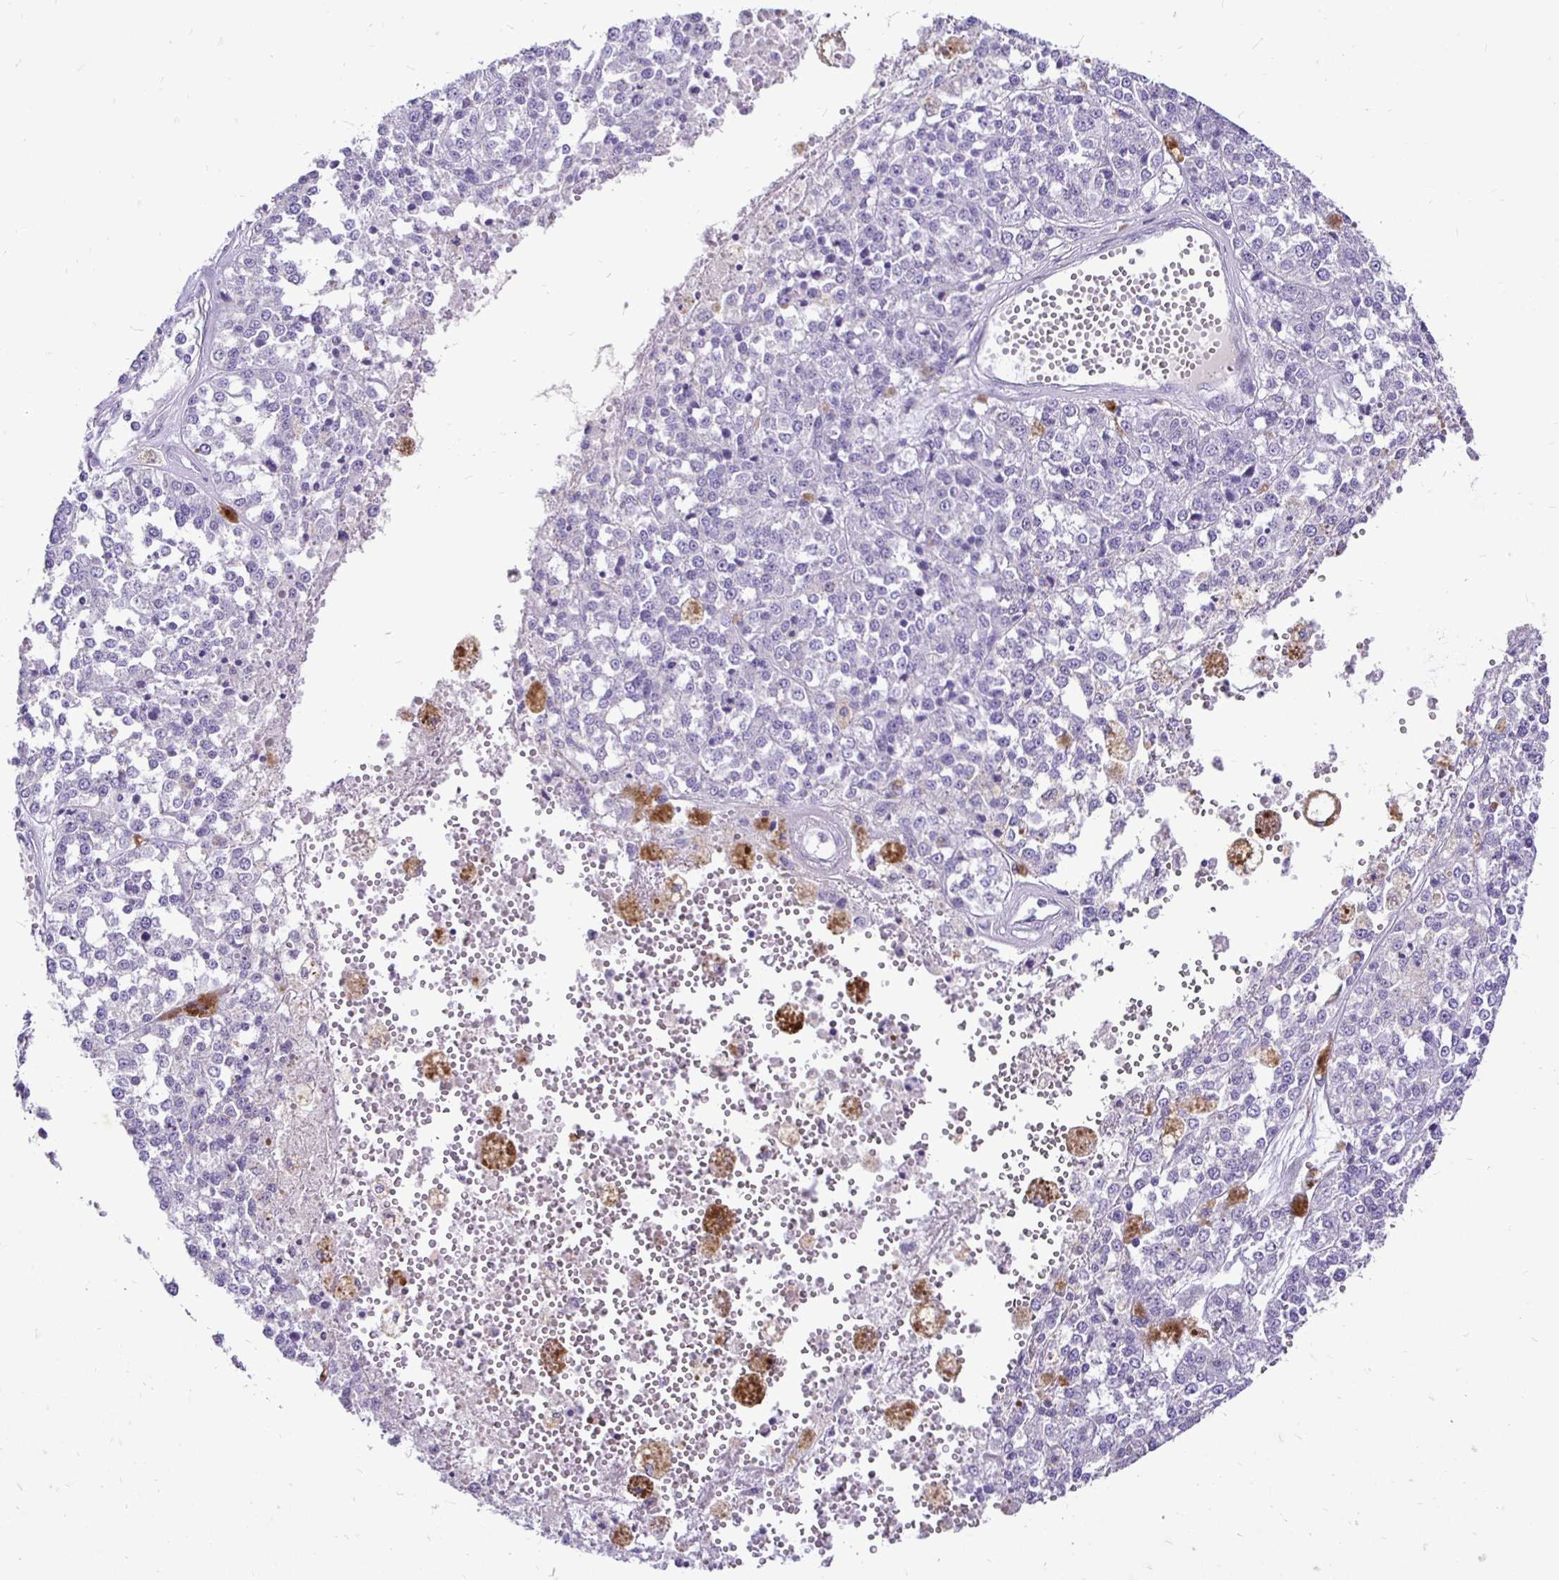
{"staining": {"intensity": "negative", "quantity": "none", "location": "none"}, "tissue": "melanoma", "cell_type": "Tumor cells", "image_type": "cancer", "snomed": [{"axis": "morphology", "description": "Malignant melanoma, Metastatic site"}, {"axis": "topography", "description": "Lymph node"}], "caption": "Tumor cells show no significant protein expression in malignant melanoma (metastatic site). (DAB (3,3'-diaminobenzidine) immunohistochemistry (IHC), high magnification).", "gene": "TAF1D", "patient": {"sex": "female", "age": 64}}